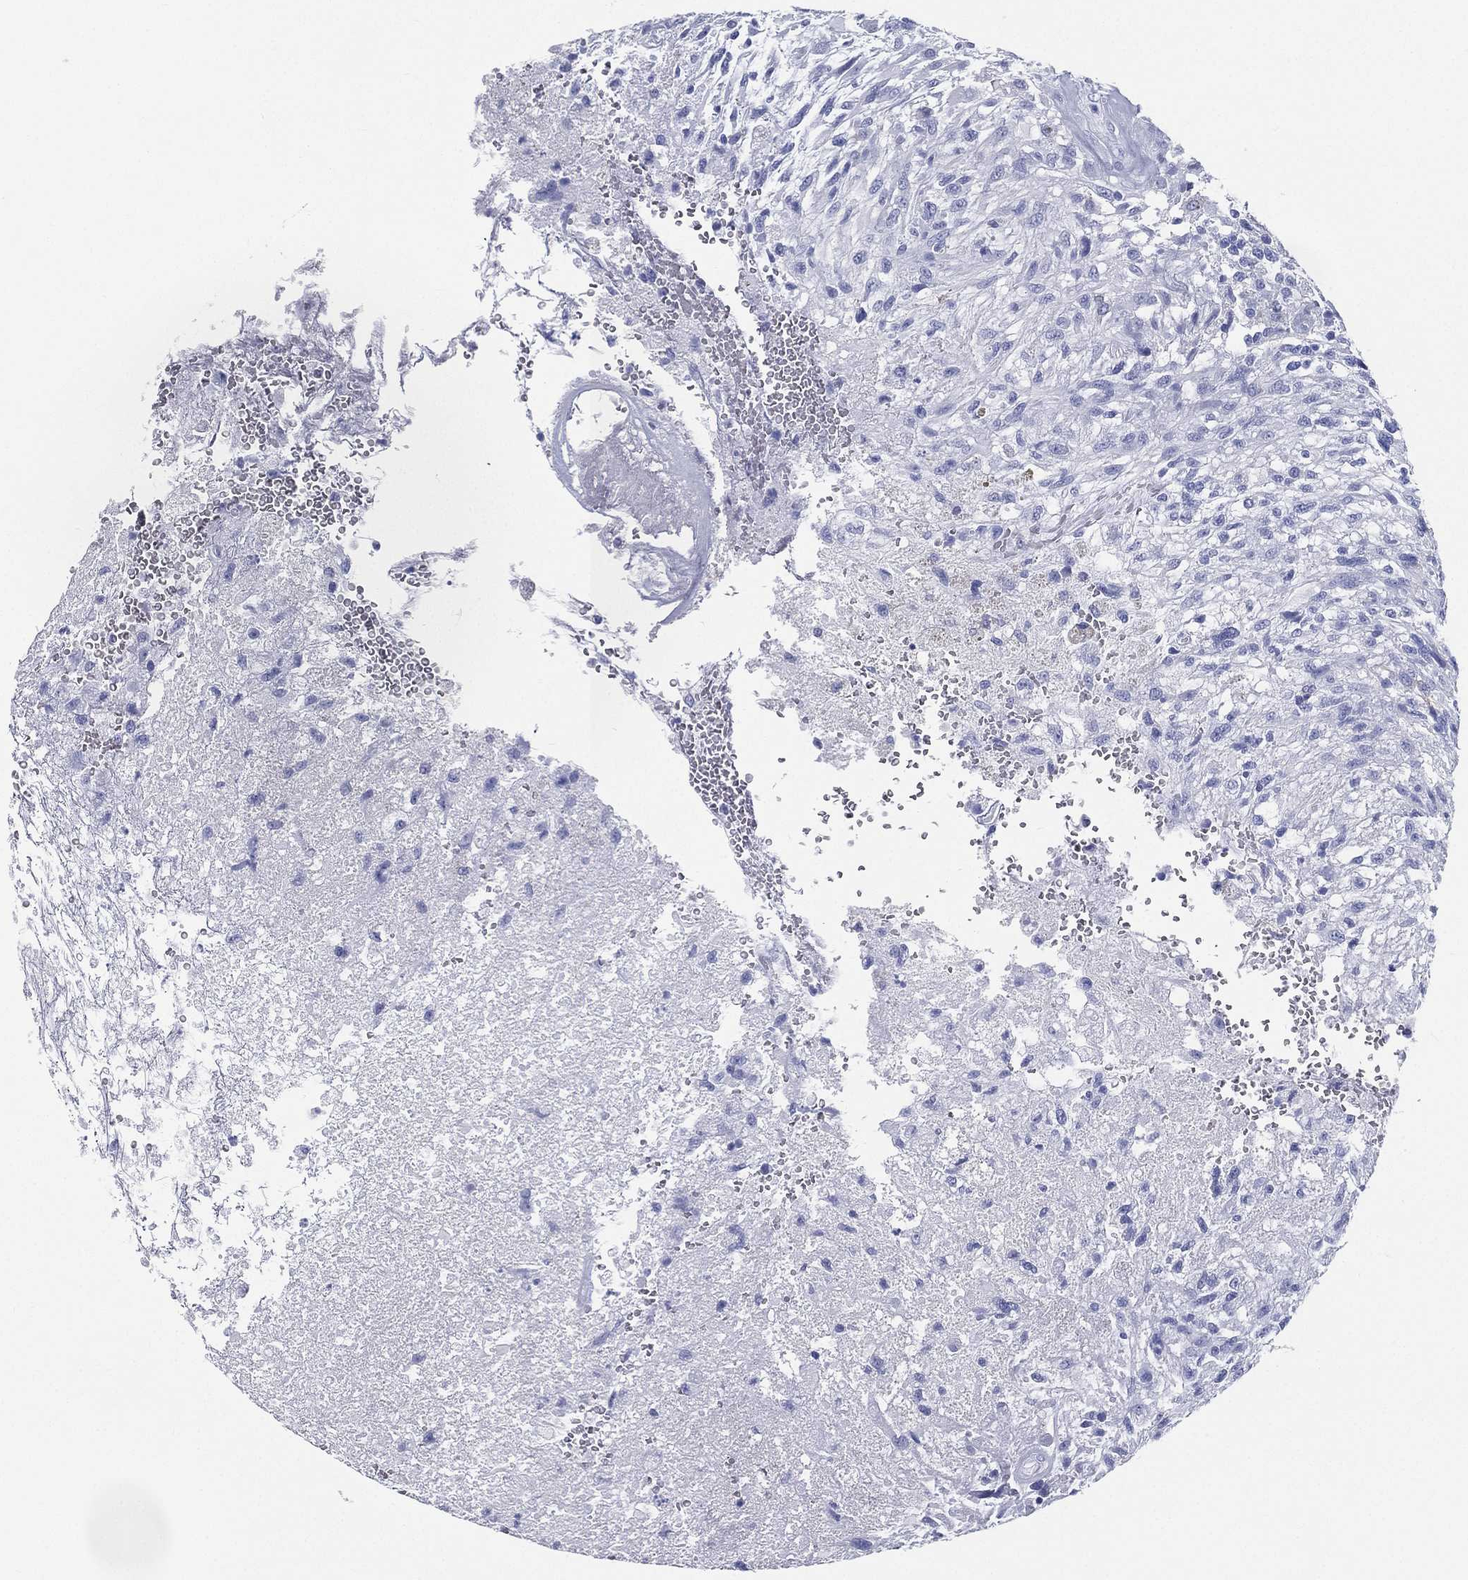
{"staining": {"intensity": "negative", "quantity": "none", "location": "none"}, "tissue": "glioma", "cell_type": "Tumor cells", "image_type": "cancer", "snomed": [{"axis": "morphology", "description": "Glioma, malignant, High grade"}, {"axis": "topography", "description": "Brain"}], "caption": "Human glioma stained for a protein using immunohistochemistry displays no expression in tumor cells.", "gene": "RSPH4A", "patient": {"sex": "male", "age": 56}}